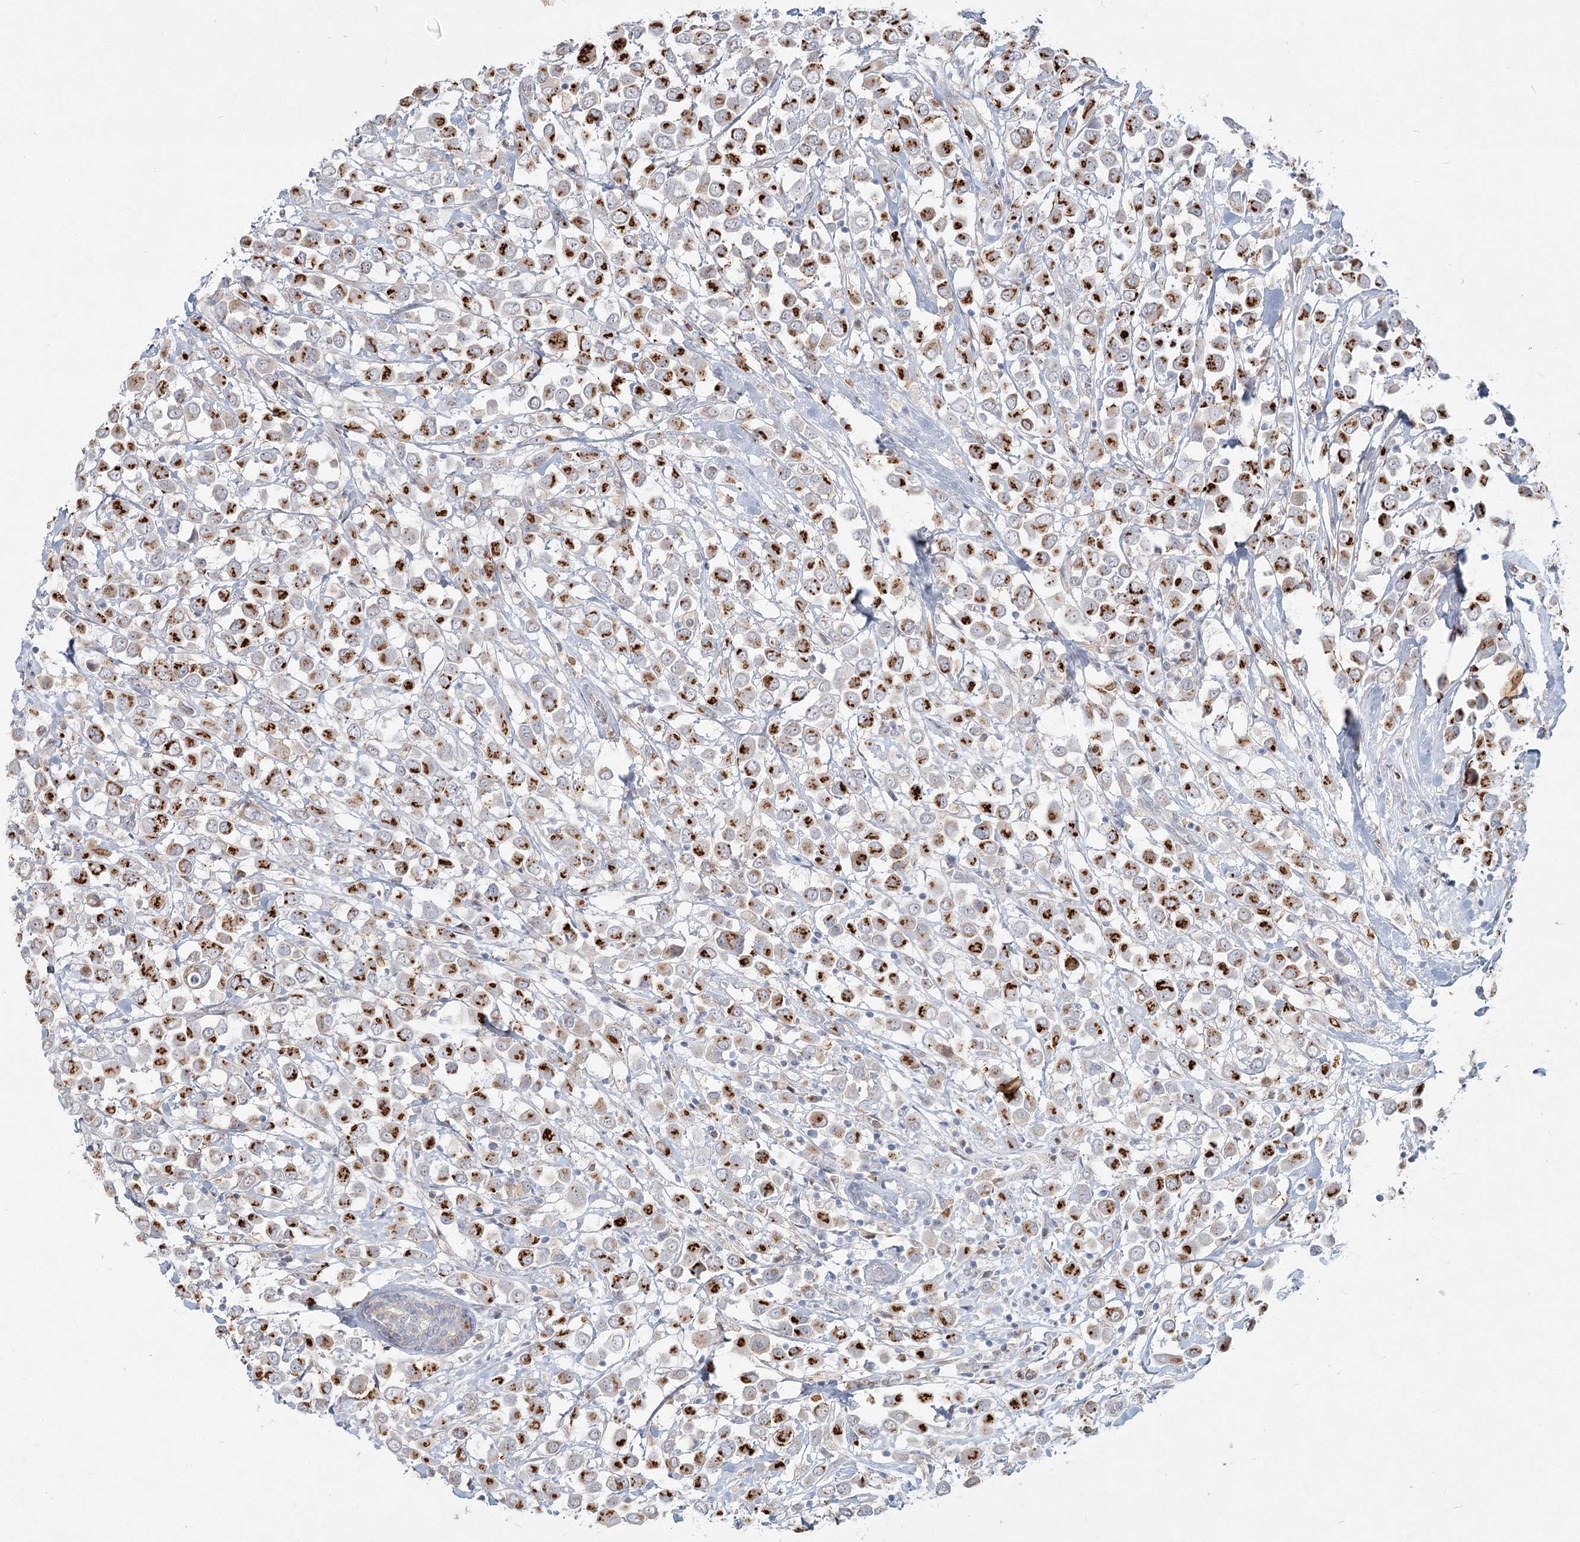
{"staining": {"intensity": "strong", "quantity": "25%-75%", "location": "cytoplasmic/membranous"}, "tissue": "breast cancer", "cell_type": "Tumor cells", "image_type": "cancer", "snomed": [{"axis": "morphology", "description": "Duct carcinoma"}, {"axis": "topography", "description": "Breast"}], "caption": "Tumor cells show strong cytoplasmic/membranous staining in approximately 25%-75% of cells in breast intraductal carcinoma.", "gene": "LRP2BP", "patient": {"sex": "female", "age": 61}}